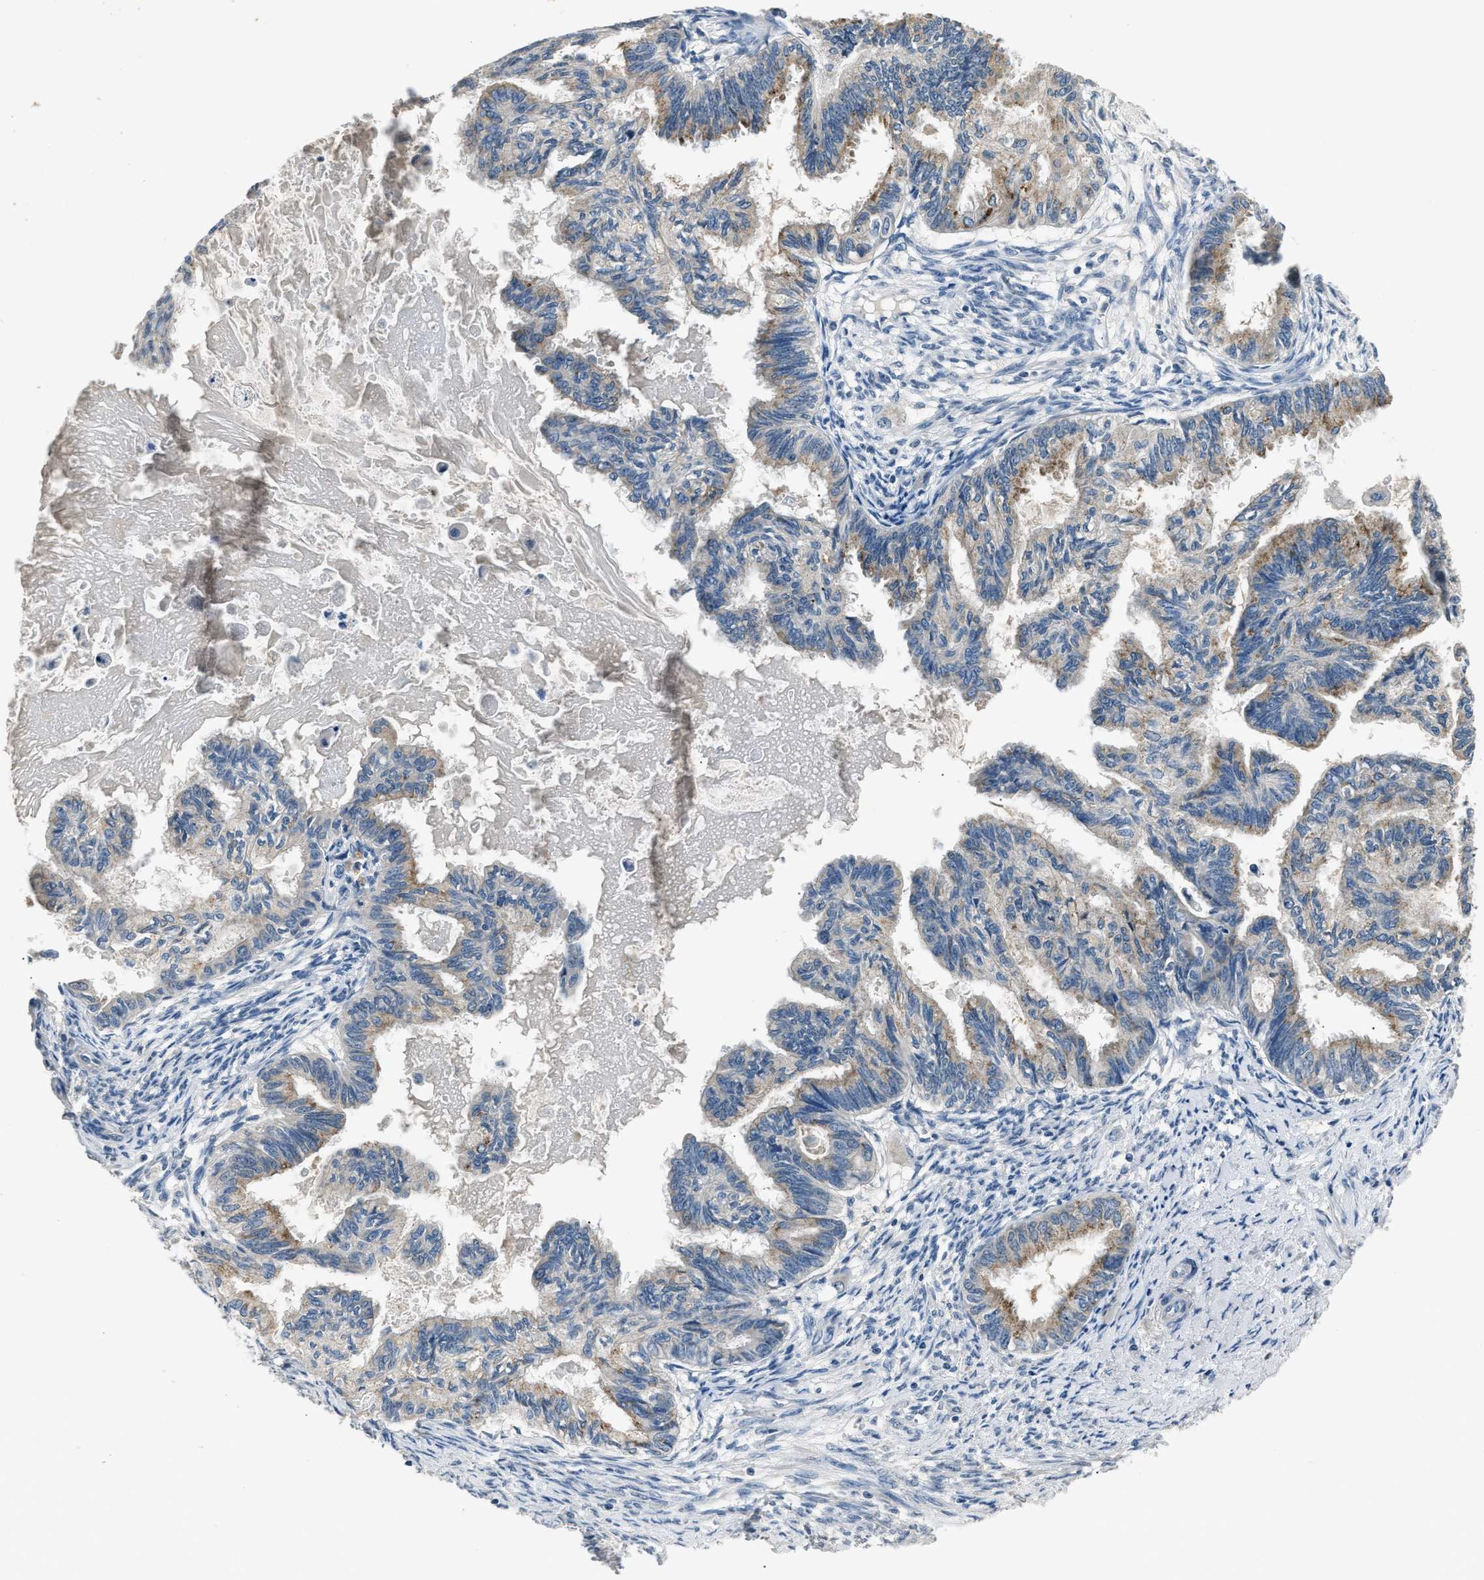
{"staining": {"intensity": "weak", "quantity": "<25%", "location": "cytoplasmic/membranous"}, "tissue": "cervical cancer", "cell_type": "Tumor cells", "image_type": "cancer", "snomed": [{"axis": "morphology", "description": "Normal tissue, NOS"}, {"axis": "morphology", "description": "Adenocarcinoma, NOS"}, {"axis": "topography", "description": "Cervix"}, {"axis": "topography", "description": "Endometrium"}], "caption": "Immunohistochemistry (IHC) of human cervical adenocarcinoma reveals no positivity in tumor cells. Brightfield microscopy of immunohistochemistry (IHC) stained with DAB (brown) and hematoxylin (blue), captured at high magnification.", "gene": "INHA", "patient": {"sex": "female", "age": 86}}